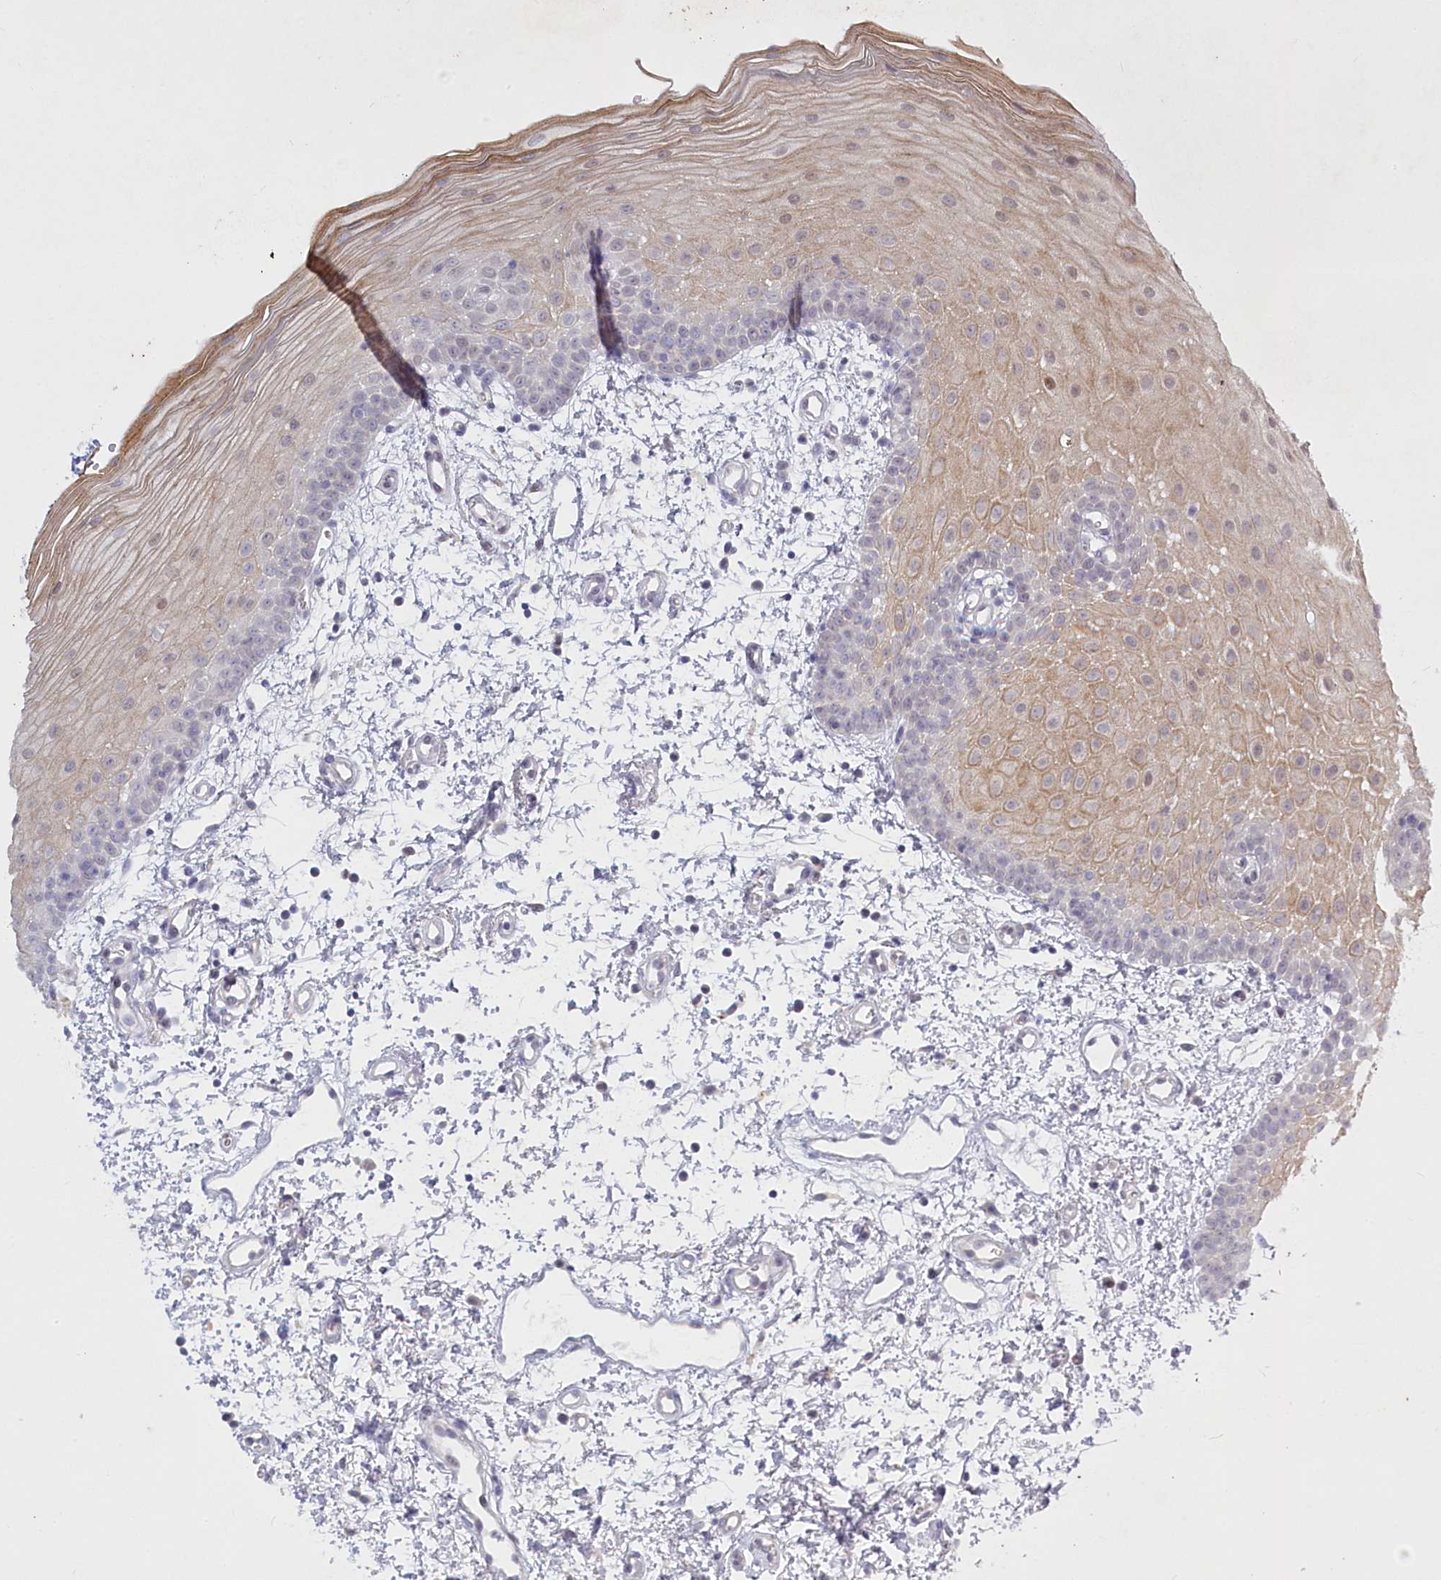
{"staining": {"intensity": "moderate", "quantity": "25%-75%", "location": "cytoplasmic/membranous"}, "tissue": "oral mucosa", "cell_type": "Squamous epithelial cells", "image_type": "normal", "snomed": [{"axis": "morphology", "description": "Normal tissue, NOS"}, {"axis": "morphology", "description": "Squamous cell carcinoma, NOS"}, {"axis": "topography", "description": "Oral tissue"}, {"axis": "topography", "description": "Head-Neck"}], "caption": "Immunohistochemistry (IHC) micrograph of benign oral mucosa: oral mucosa stained using immunohistochemistry reveals medium levels of moderate protein expression localized specifically in the cytoplasmic/membranous of squamous epithelial cells, appearing as a cytoplasmic/membranous brown color.", "gene": "ABITRAM", "patient": {"sex": "male", "age": 68}}